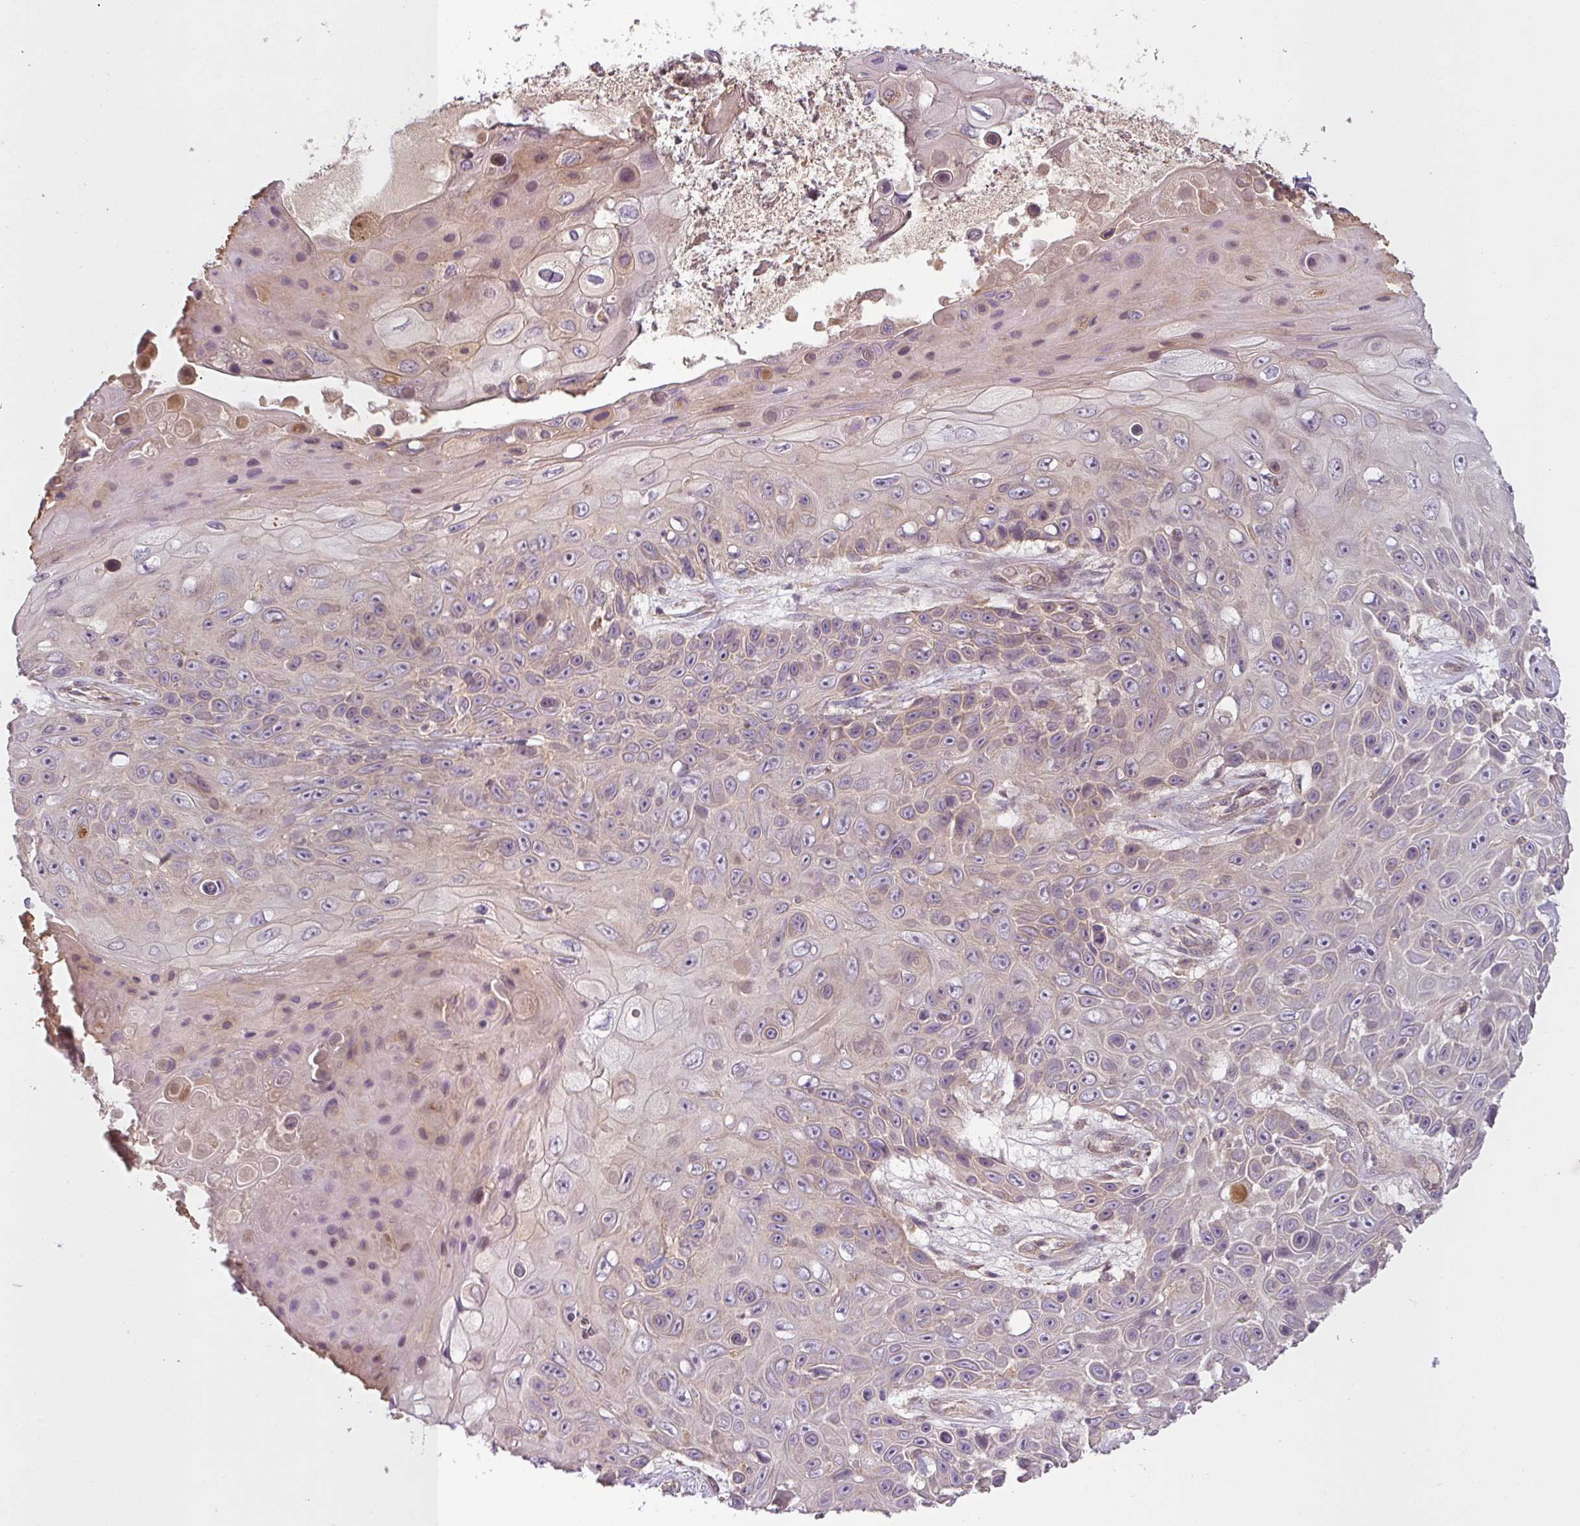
{"staining": {"intensity": "weak", "quantity": "<25%", "location": "cytoplasmic/membranous"}, "tissue": "skin cancer", "cell_type": "Tumor cells", "image_type": "cancer", "snomed": [{"axis": "morphology", "description": "Squamous cell carcinoma, NOS"}, {"axis": "topography", "description": "Skin"}], "caption": "IHC of human skin squamous cell carcinoma shows no expression in tumor cells.", "gene": "RNF31", "patient": {"sex": "male", "age": 82}}